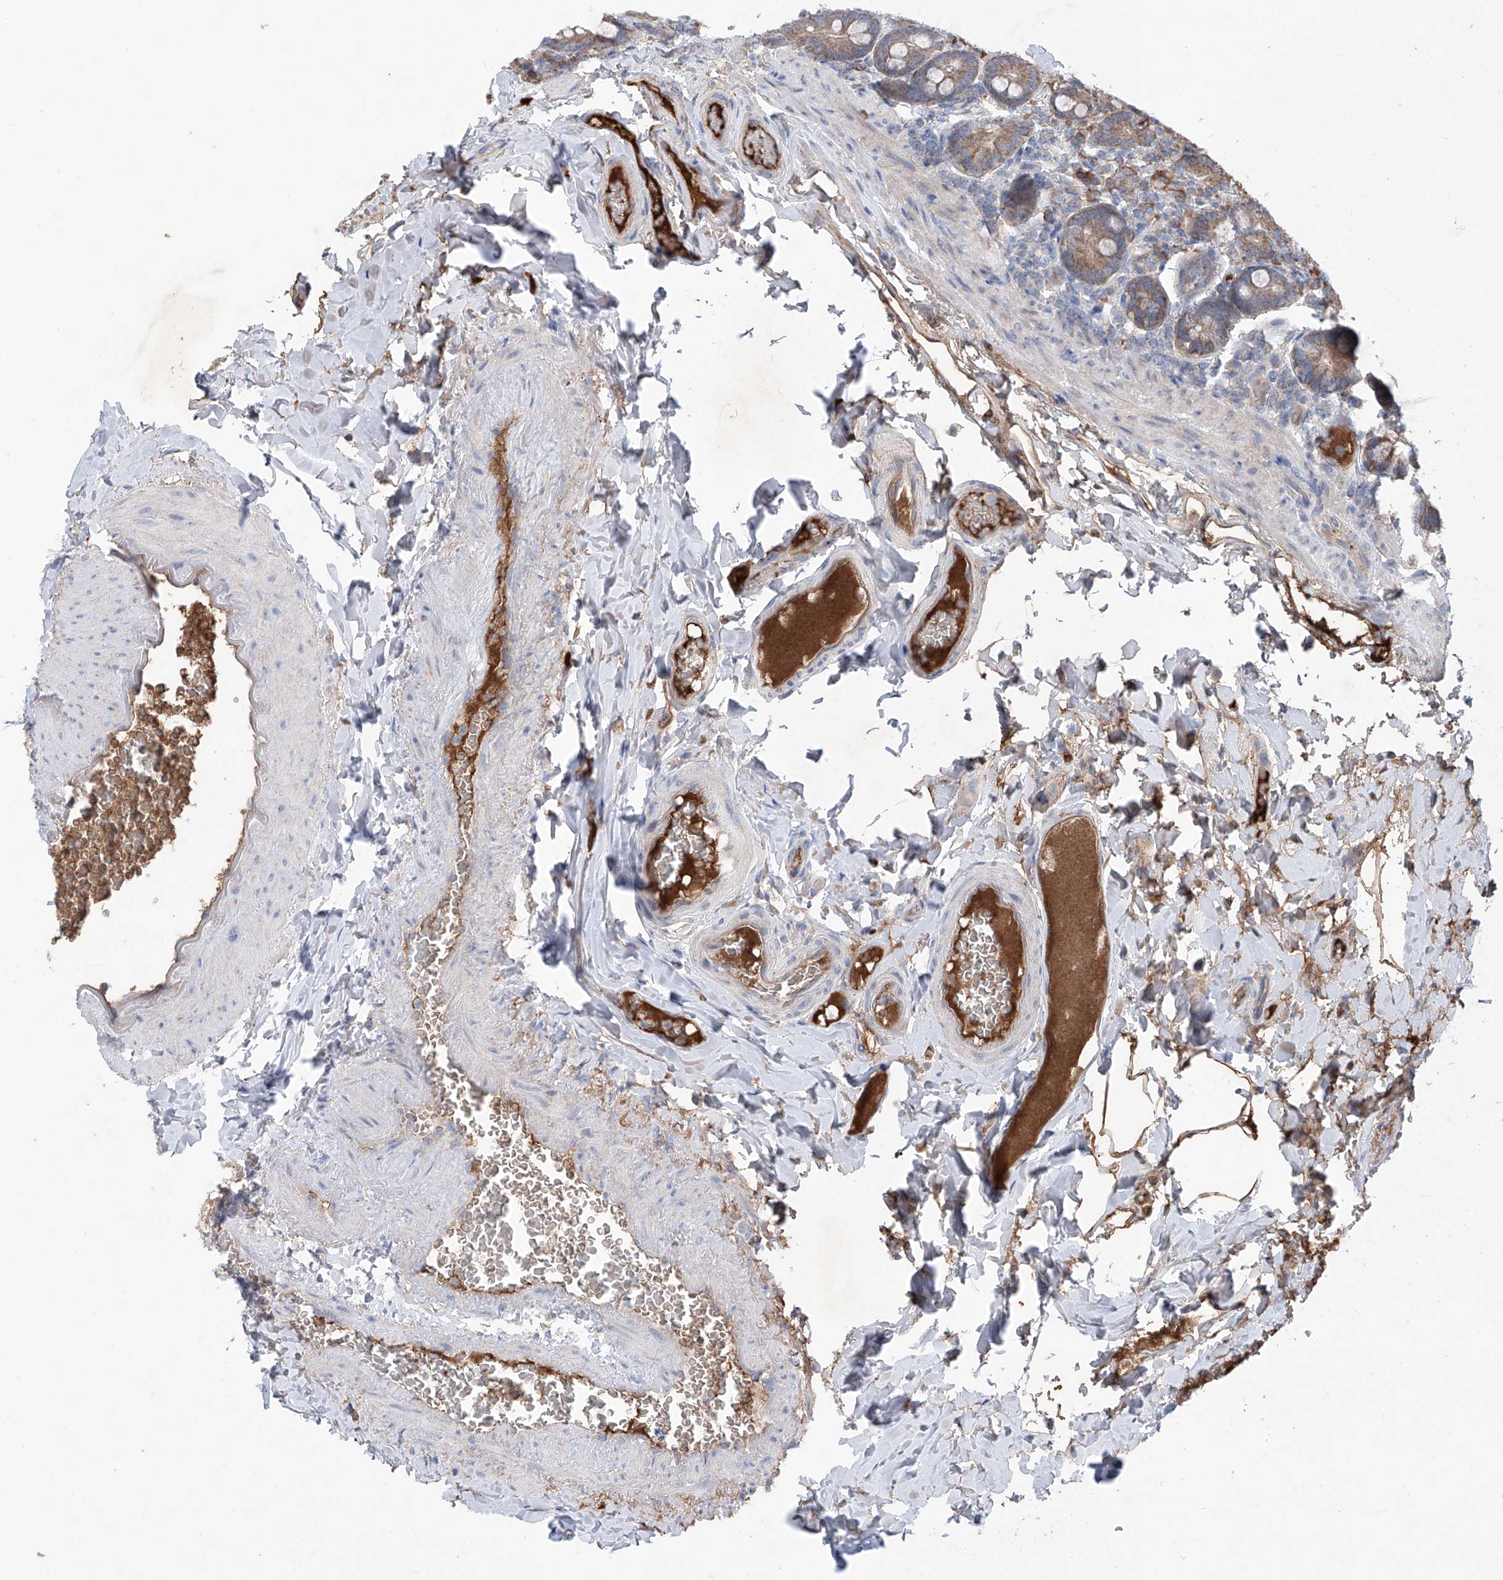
{"staining": {"intensity": "moderate", "quantity": ">75%", "location": "cytoplasmic/membranous"}, "tissue": "duodenum", "cell_type": "Glandular cells", "image_type": "normal", "snomed": [{"axis": "morphology", "description": "Normal tissue, NOS"}, {"axis": "topography", "description": "Duodenum"}], "caption": "Glandular cells reveal medium levels of moderate cytoplasmic/membranous positivity in approximately >75% of cells in benign human duodenum. (Stains: DAB (3,3'-diaminobenzidine) in brown, nuclei in blue, Microscopy: brightfield microscopy at high magnification).", "gene": "SIX4", "patient": {"sex": "female", "age": 62}}